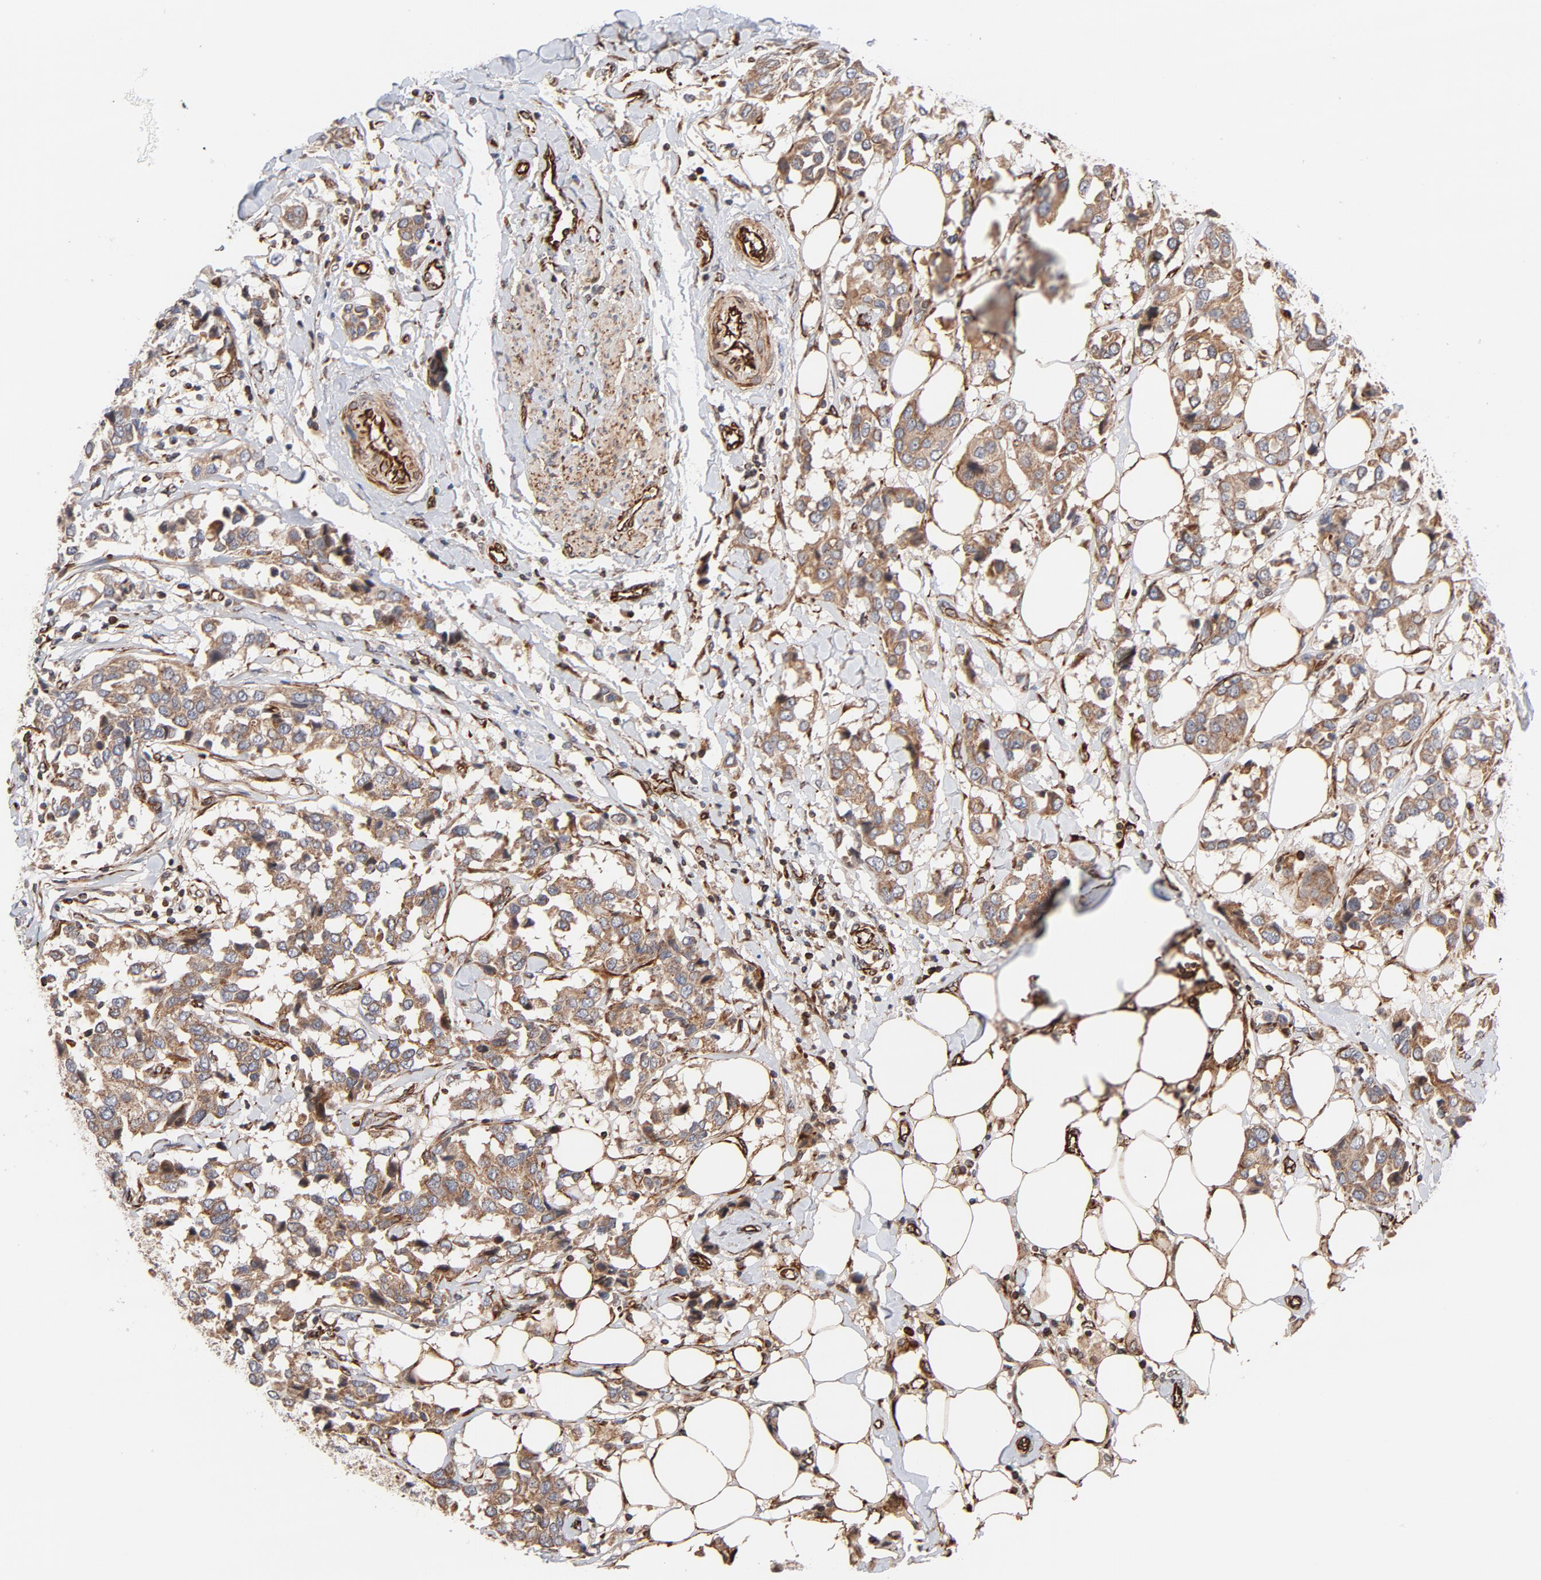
{"staining": {"intensity": "moderate", "quantity": ">75%", "location": "cytoplasmic/membranous"}, "tissue": "breast cancer", "cell_type": "Tumor cells", "image_type": "cancer", "snomed": [{"axis": "morphology", "description": "Duct carcinoma"}, {"axis": "topography", "description": "Breast"}], "caption": "A micrograph of human invasive ductal carcinoma (breast) stained for a protein shows moderate cytoplasmic/membranous brown staining in tumor cells.", "gene": "DNAAF2", "patient": {"sex": "female", "age": 80}}